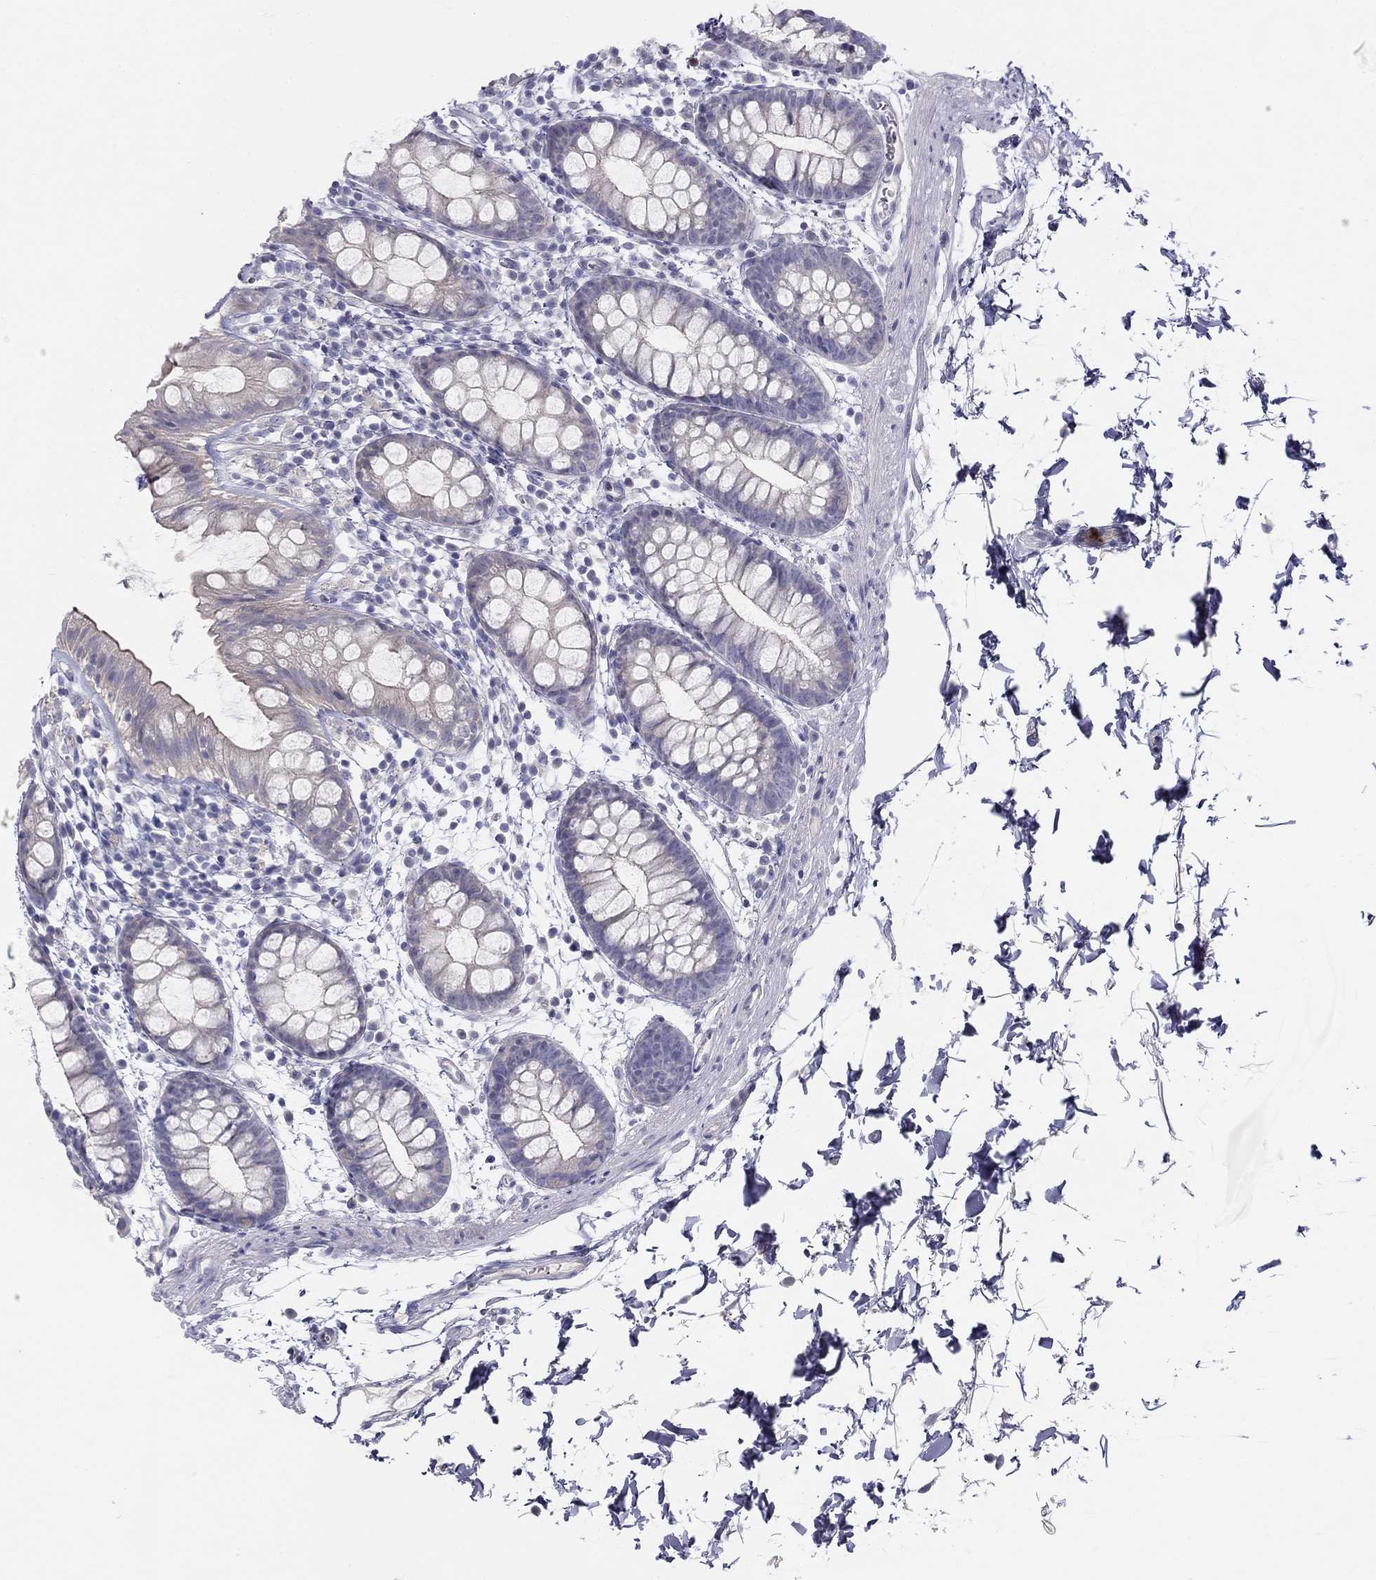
{"staining": {"intensity": "moderate", "quantity": "<25%", "location": "cytoplasmic/membranous"}, "tissue": "rectum", "cell_type": "Glandular cells", "image_type": "normal", "snomed": [{"axis": "morphology", "description": "Normal tissue, NOS"}, {"axis": "topography", "description": "Rectum"}], "caption": "Normal rectum exhibits moderate cytoplasmic/membranous expression in approximately <25% of glandular cells, visualized by immunohistochemistry.", "gene": "MGAT4C", "patient": {"sex": "male", "age": 57}}